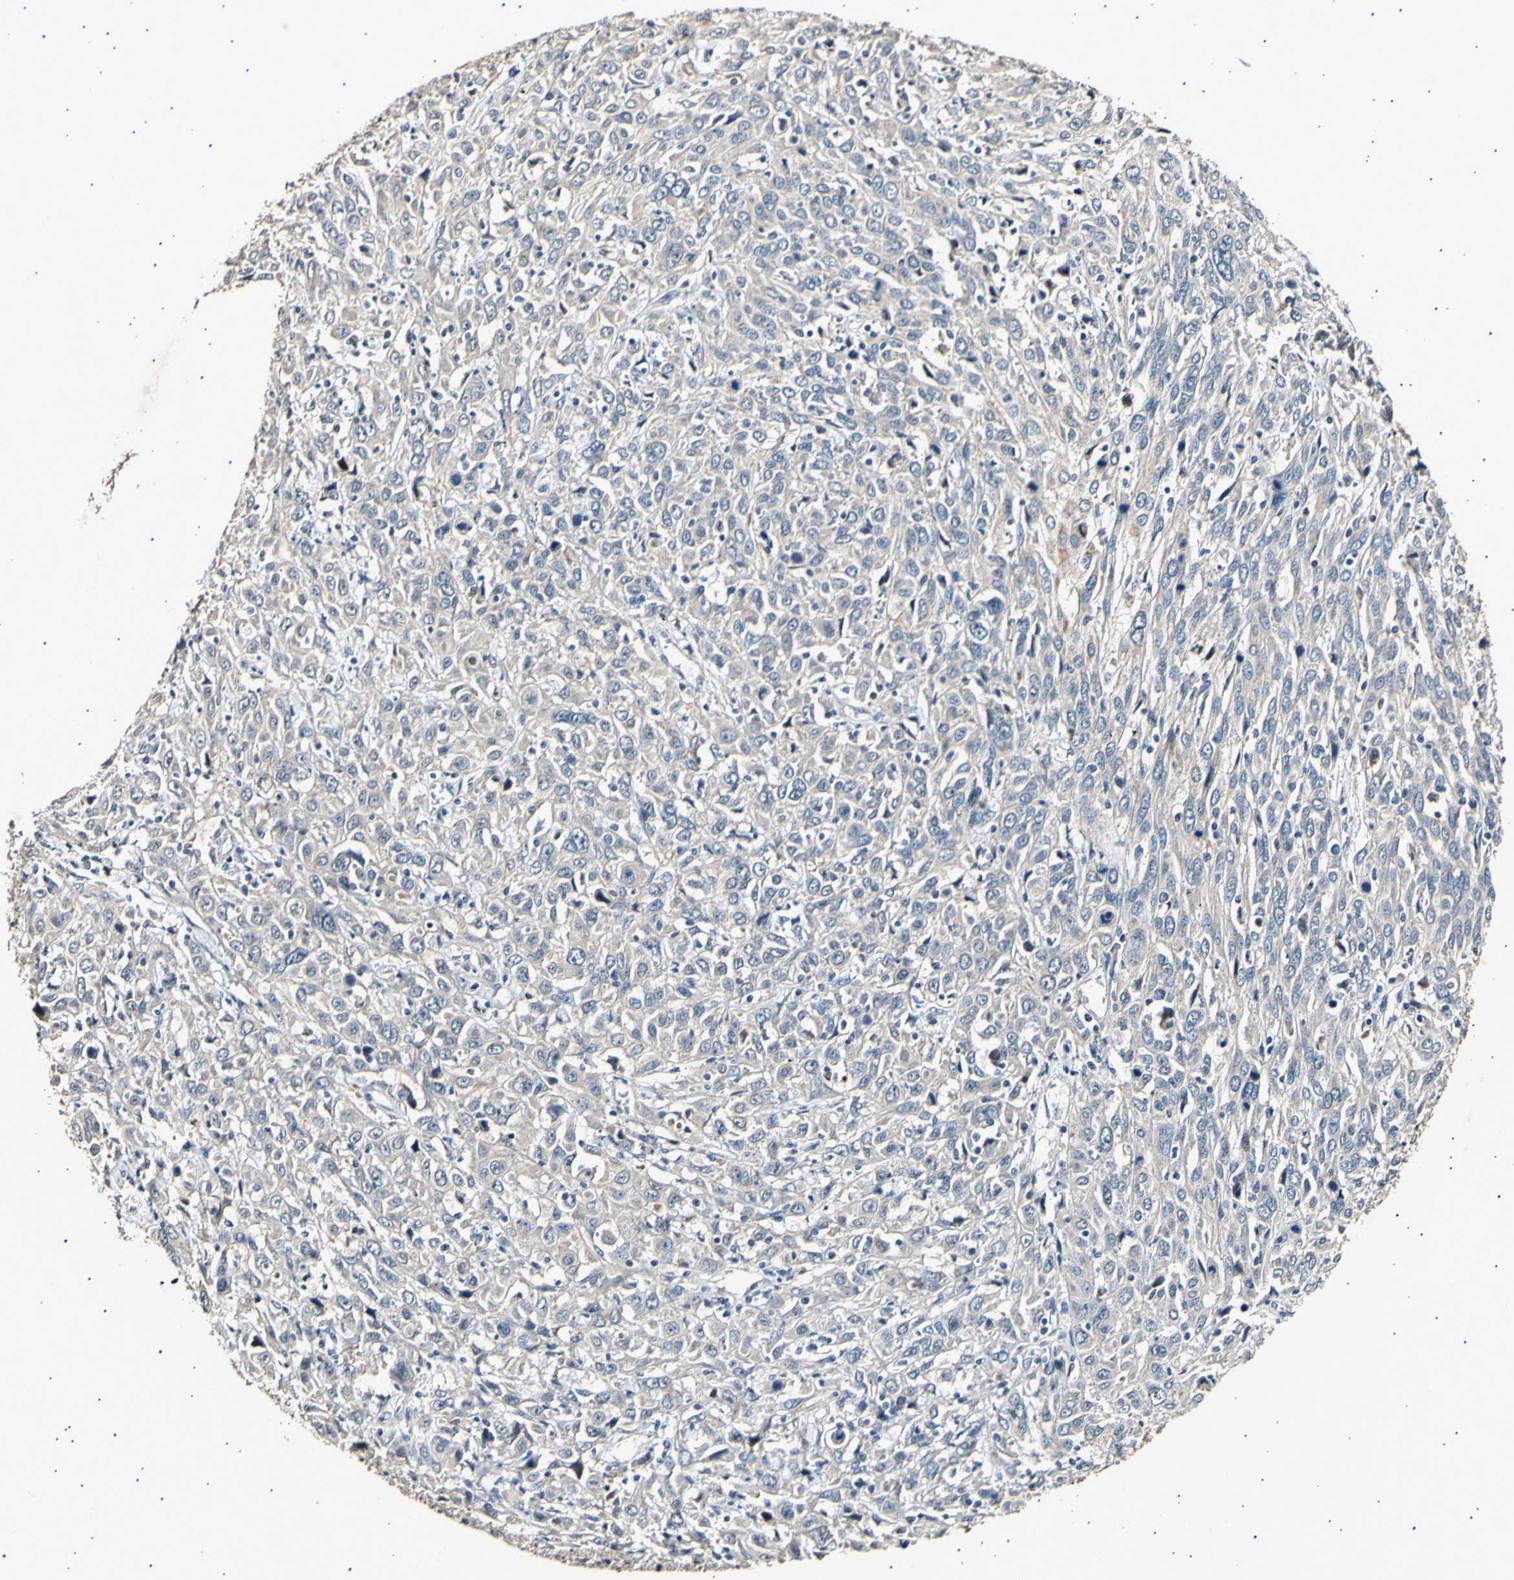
{"staining": {"intensity": "negative", "quantity": "none", "location": "none"}, "tissue": "cervical cancer", "cell_type": "Tumor cells", "image_type": "cancer", "snomed": [{"axis": "morphology", "description": "Squamous cell carcinoma, NOS"}, {"axis": "topography", "description": "Cervix"}], "caption": "Protein analysis of cervical squamous cell carcinoma shows no significant positivity in tumor cells. (Immunohistochemistry, brightfield microscopy, high magnification).", "gene": "ADCY3", "patient": {"sex": "female", "age": 46}}